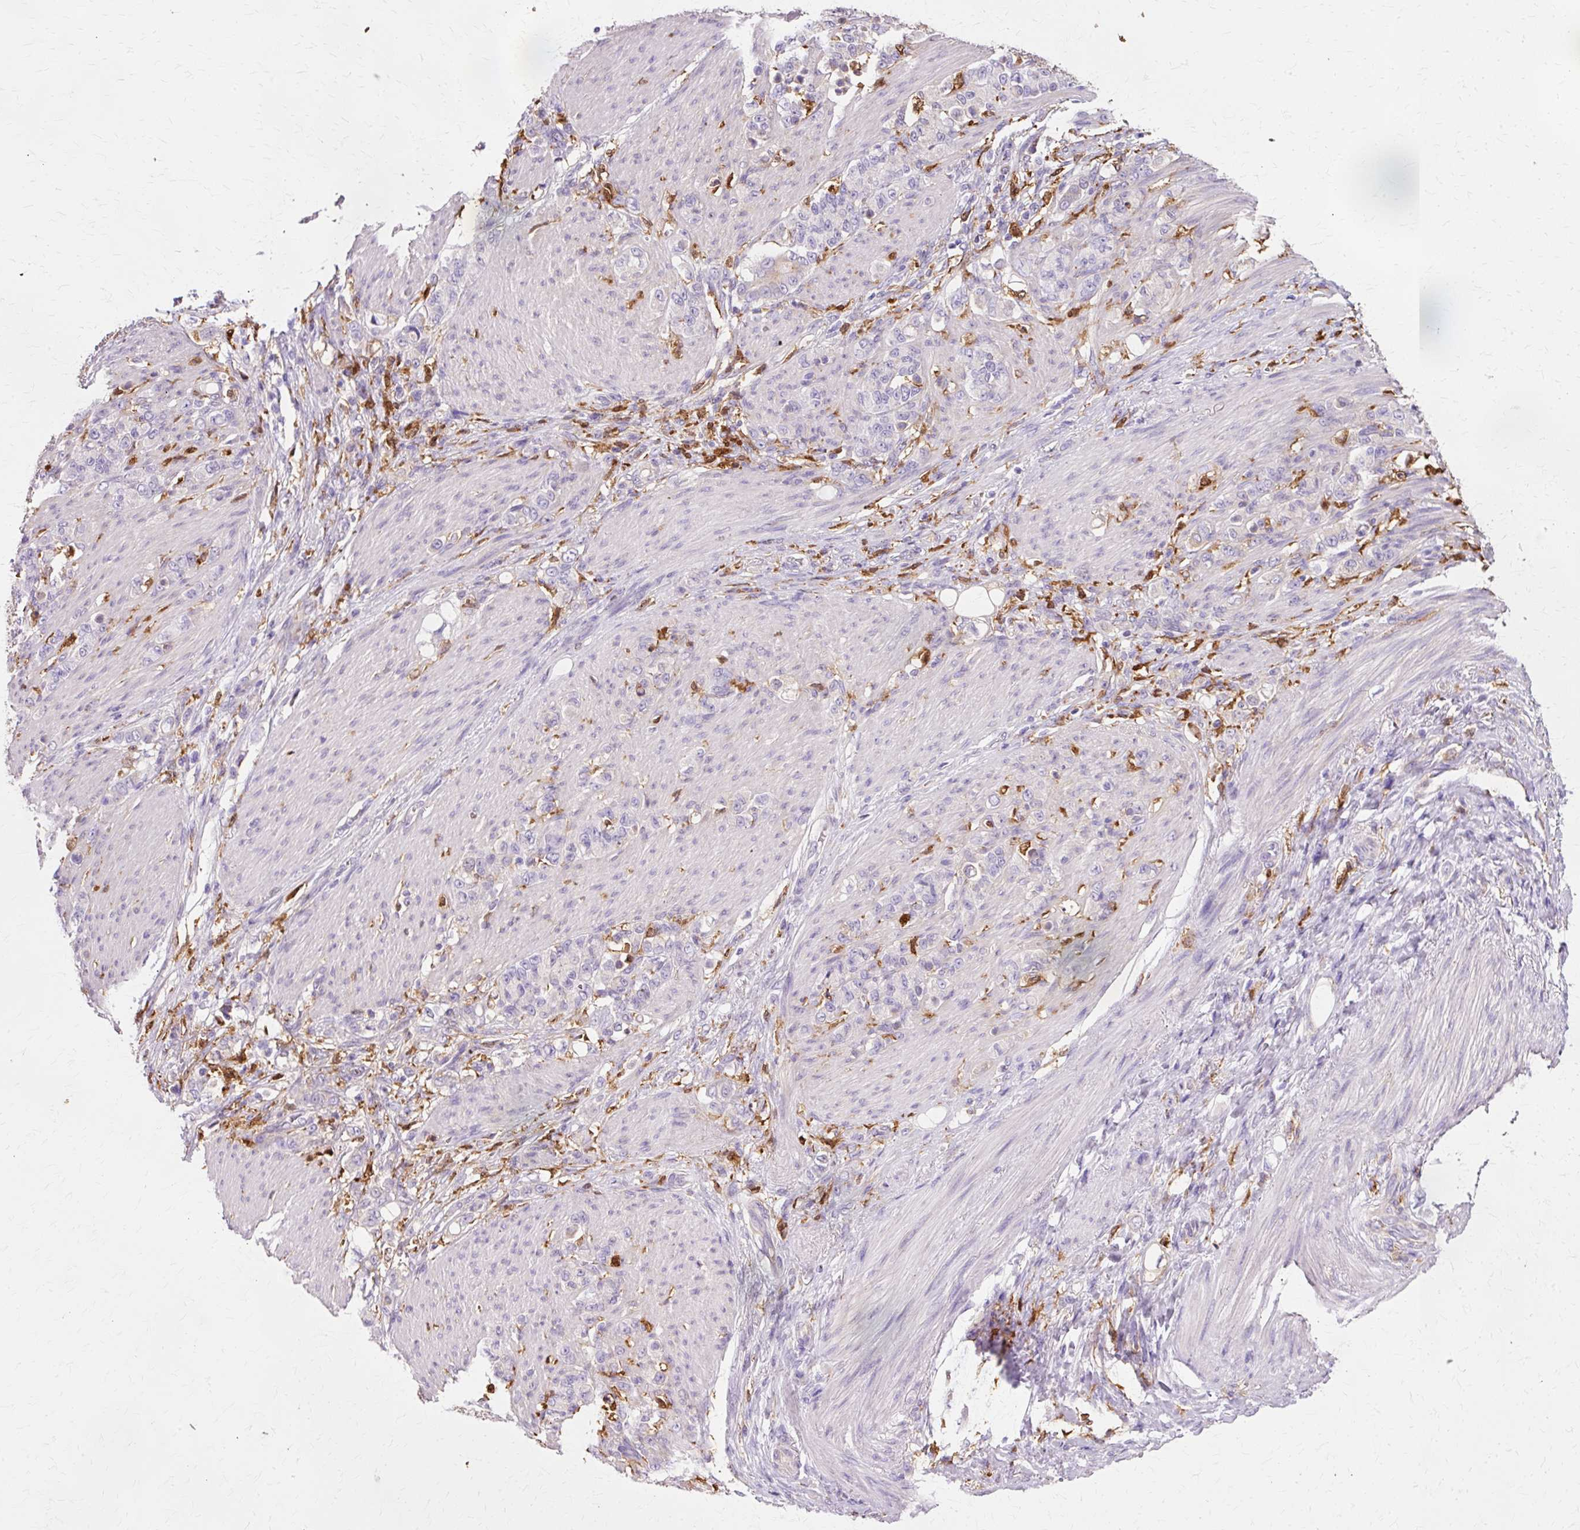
{"staining": {"intensity": "negative", "quantity": "none", "location": "none"}, "tissue": "stomach cancer", "cell_type": "Tumor cells", "image_type": "cancer", "snomed": [{"axis": "morphology", "description": "Adenocarcinoma, NOS"}, {"axis": "topography", "description": "Stomach"}], "caption": "Adenocarcinoma (stomach) was stained to show a protein in brown. There is no significant expression in tumor cells. Nuclei are stained in blue.", "gene": "GPX1", "patient": {"sex": "female", "age": 79}}